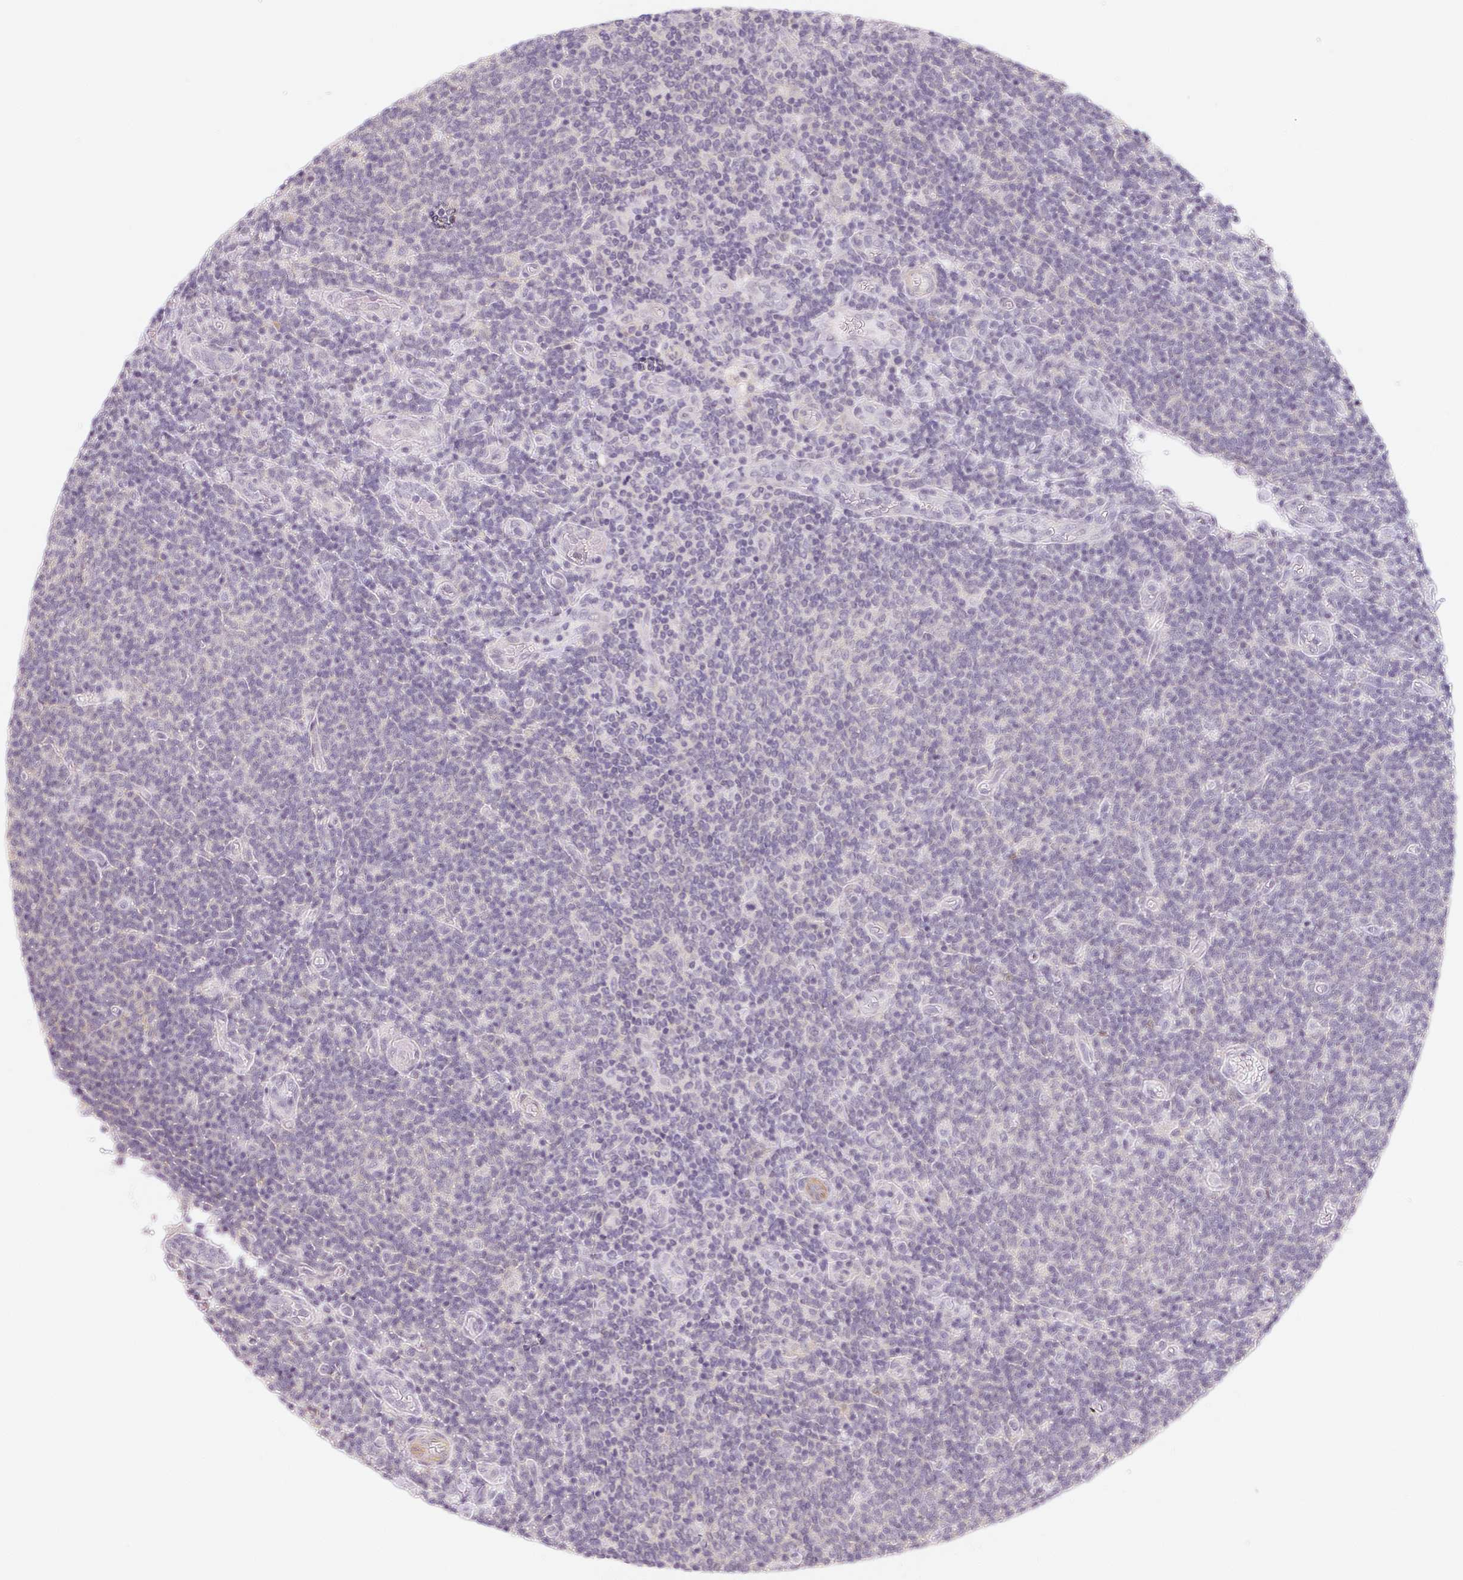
{"staining": {"intensity": "negative", "quantity": "none", "location": "none"}, "tissue": "lymphoma", "cell_type": "Tumor cells", "image_type": "cancer", "snomed": [{"axis": "morphology", "description": "Malignant lymphoma, non-Hodgkin's type, Low grade"}, {"axis": "topography", "description": "Lymph node"}], "caption": "DAB (3,3'-diaminobenzidine) immunohistochemical staining of human malignant lymphoma, non-Hodgkin's type (low-grade) demonstrates no significant staining in tumor cells.", "gene": "LRRC23", "patient": {"sex": "male", "age": 52}}